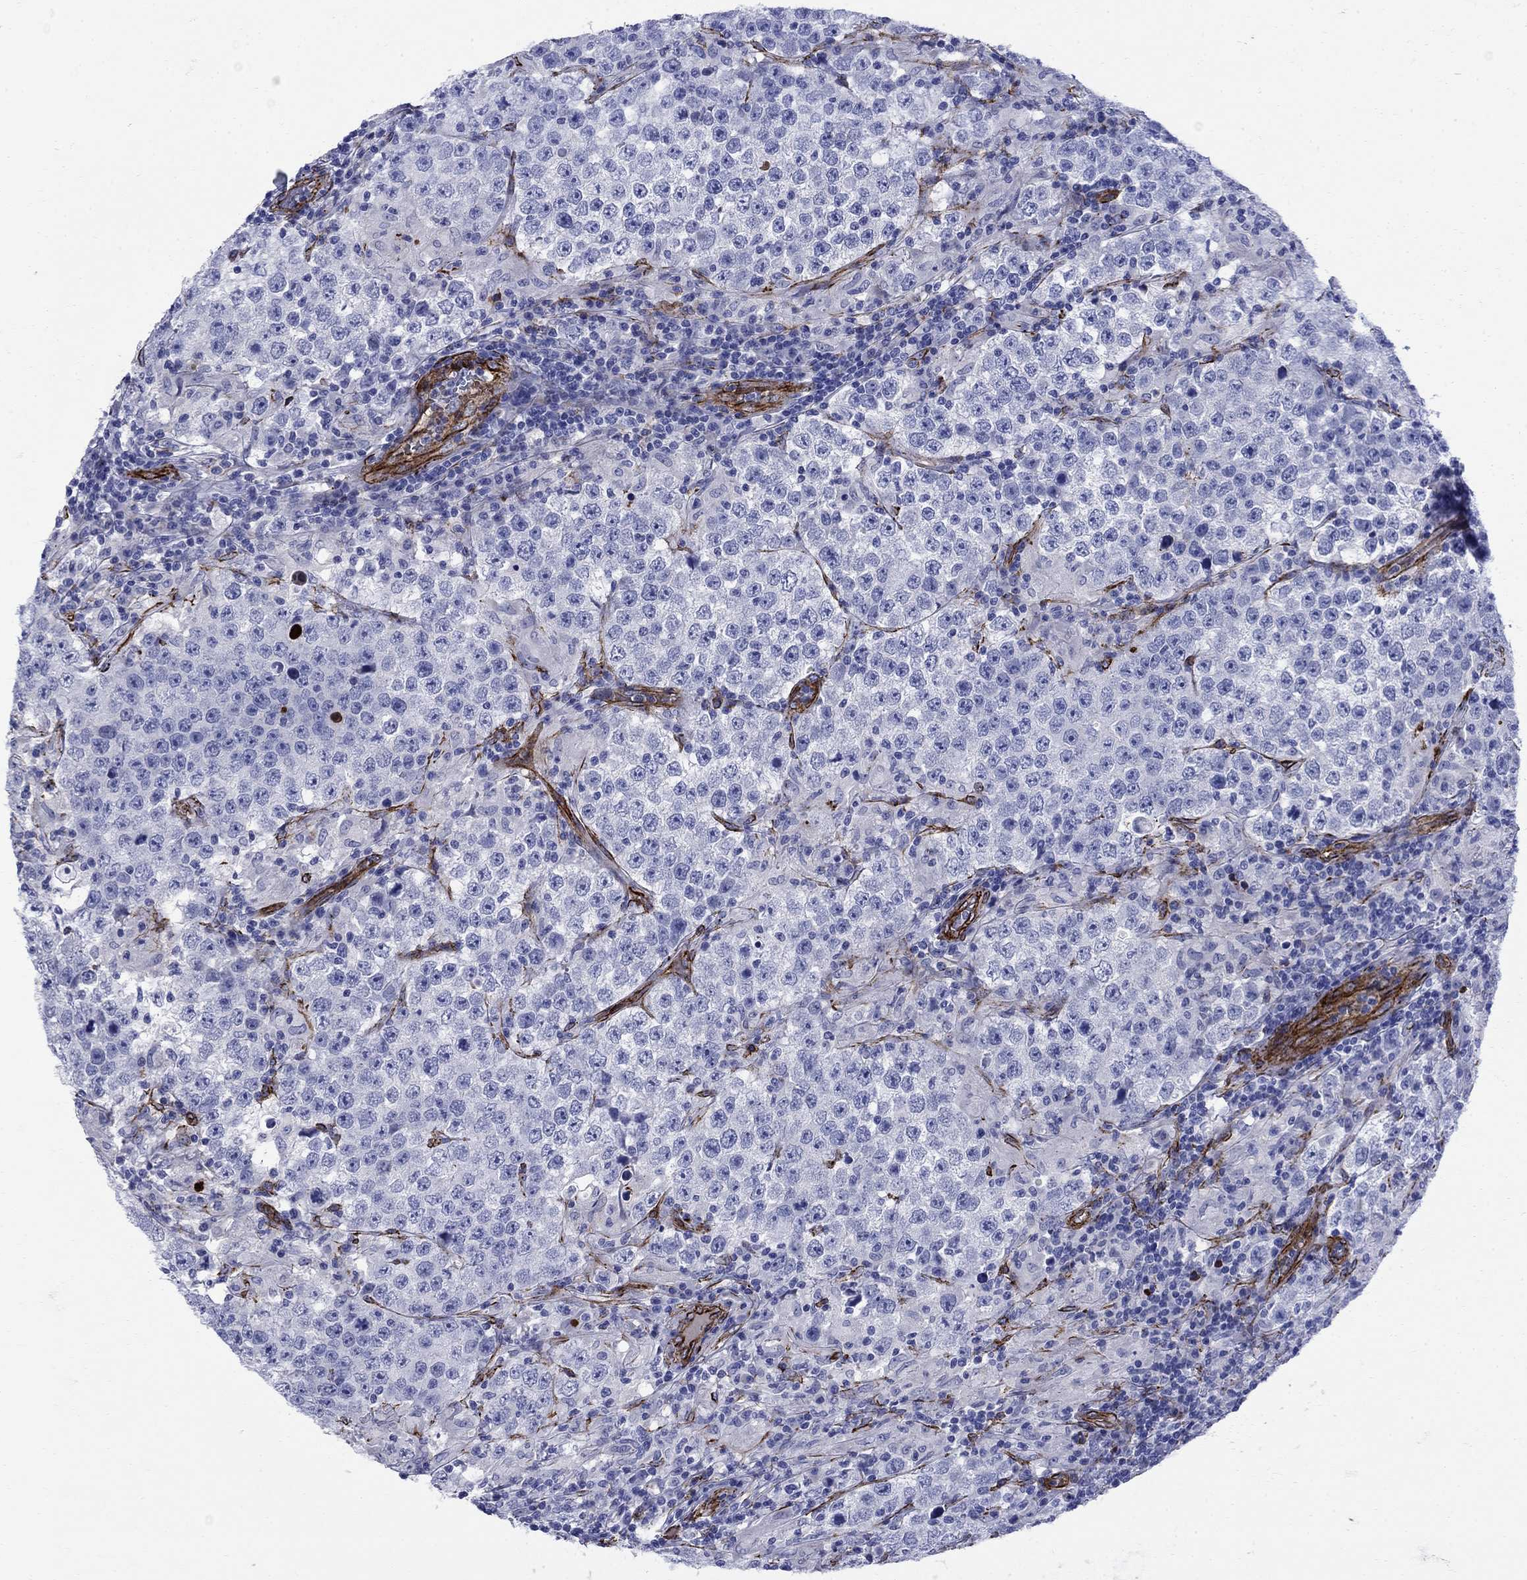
{"staining": {"intensity": "negative", "quantity": "none", "location": "none"}, "tissue": "testis cancer", "cell_type": "Tumor cells", "image_type": "cancer", "snomed": [{"axis": "morphology", "description": "Seminoma, NOS"}, {"axis": "morphology", "description": "Carcinoma, Embryonal, NOS"}, {"axis": "topography", "description": "Testis"}], "caption": "Histopathology image shows no protein staining in tumor cells of testis cancer (embryonal carcinoma) tissue.", "gene": "VTN", "patient": {"sex": "male", "age": 41}}